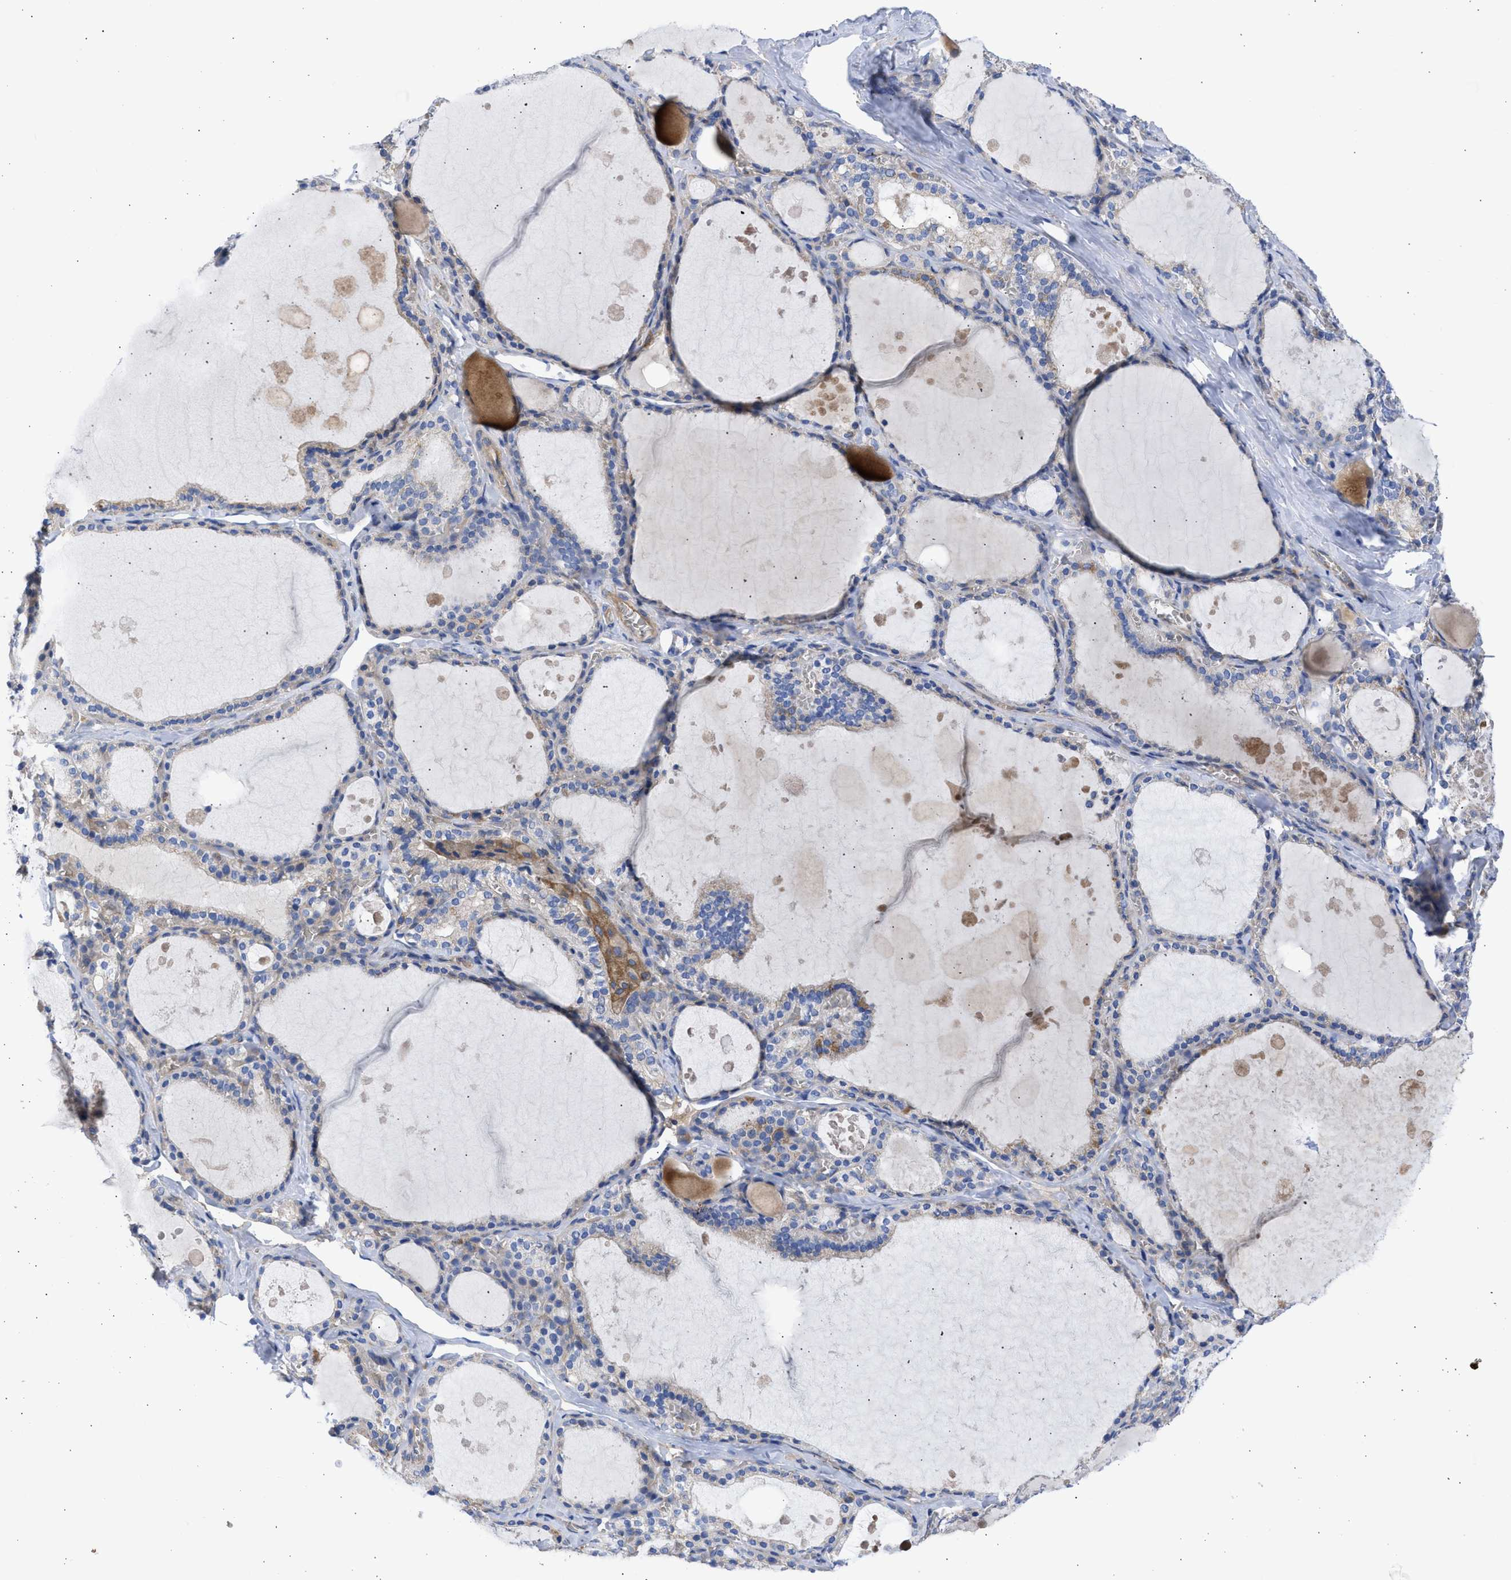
{"staining": {"intensity": "weak", "quantity": "25%-75%", "location": "cytoplasmic/membranous"}, "tissue": "thyroid gland", "cell_type": "Glandular cells", "image_type": "normal", "snomed": [{"axis": "morphology", "description": "Normal tissue, NOS"}, {"axis": "topography", "description": "Thyroid gland"}], "caption": "Immunohistochemistry (DAB (3,3'-diaminobenzidine)) staining of unremarkable thyroid gland exhibits weak cytoplasmic/membranous protein expression in approximately 25%-75% of glandular cells. The protein is shown in brown color, while the nuclei are stained blue.", "gene": "BTG3", "patient": {"sex": "male", "age": 56}}